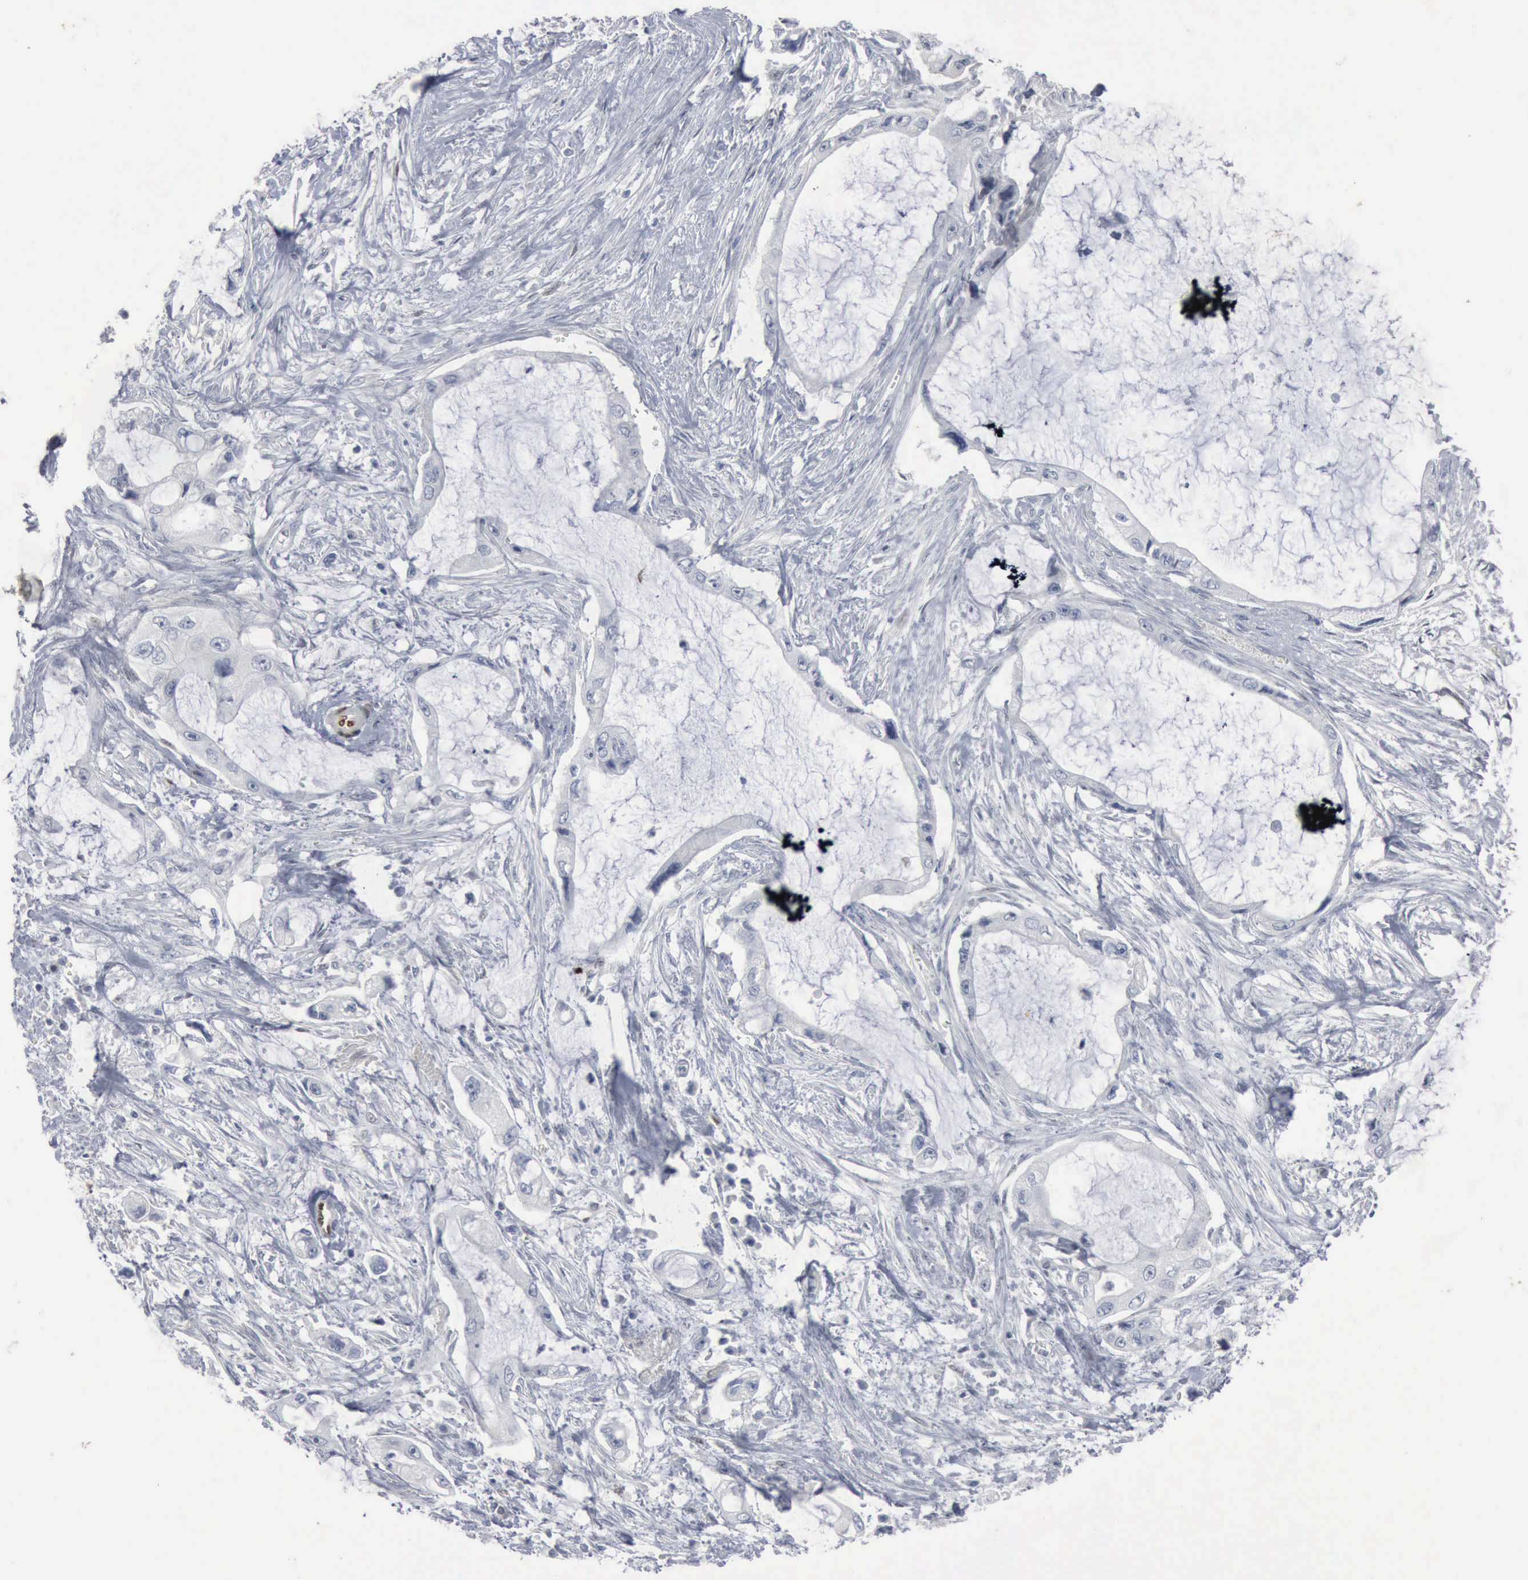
{"staining": {"intensity": "negative", "quantity": "none", "location": "none"}, "tissue": "pancreatic cancer", "cell_type": "Tumor cells", "image_type": "cancer", "snomed": [{"axis": "morphology", "description": "Adenocarcinoma, NOS"}, {"axis": "topography", "description": "Pancreas"}, {"axis": "topography", "description": "Stomach, upper"}], "caption": "A high-resolution photomicrograph shows immunohistochemistry (IHC) staining of adenocarcinoma (pancreatic), which demonstrates no significant staining in tumor cells.", "gene": "FGF2", "patient": {"sex": "male", "age": 77}}